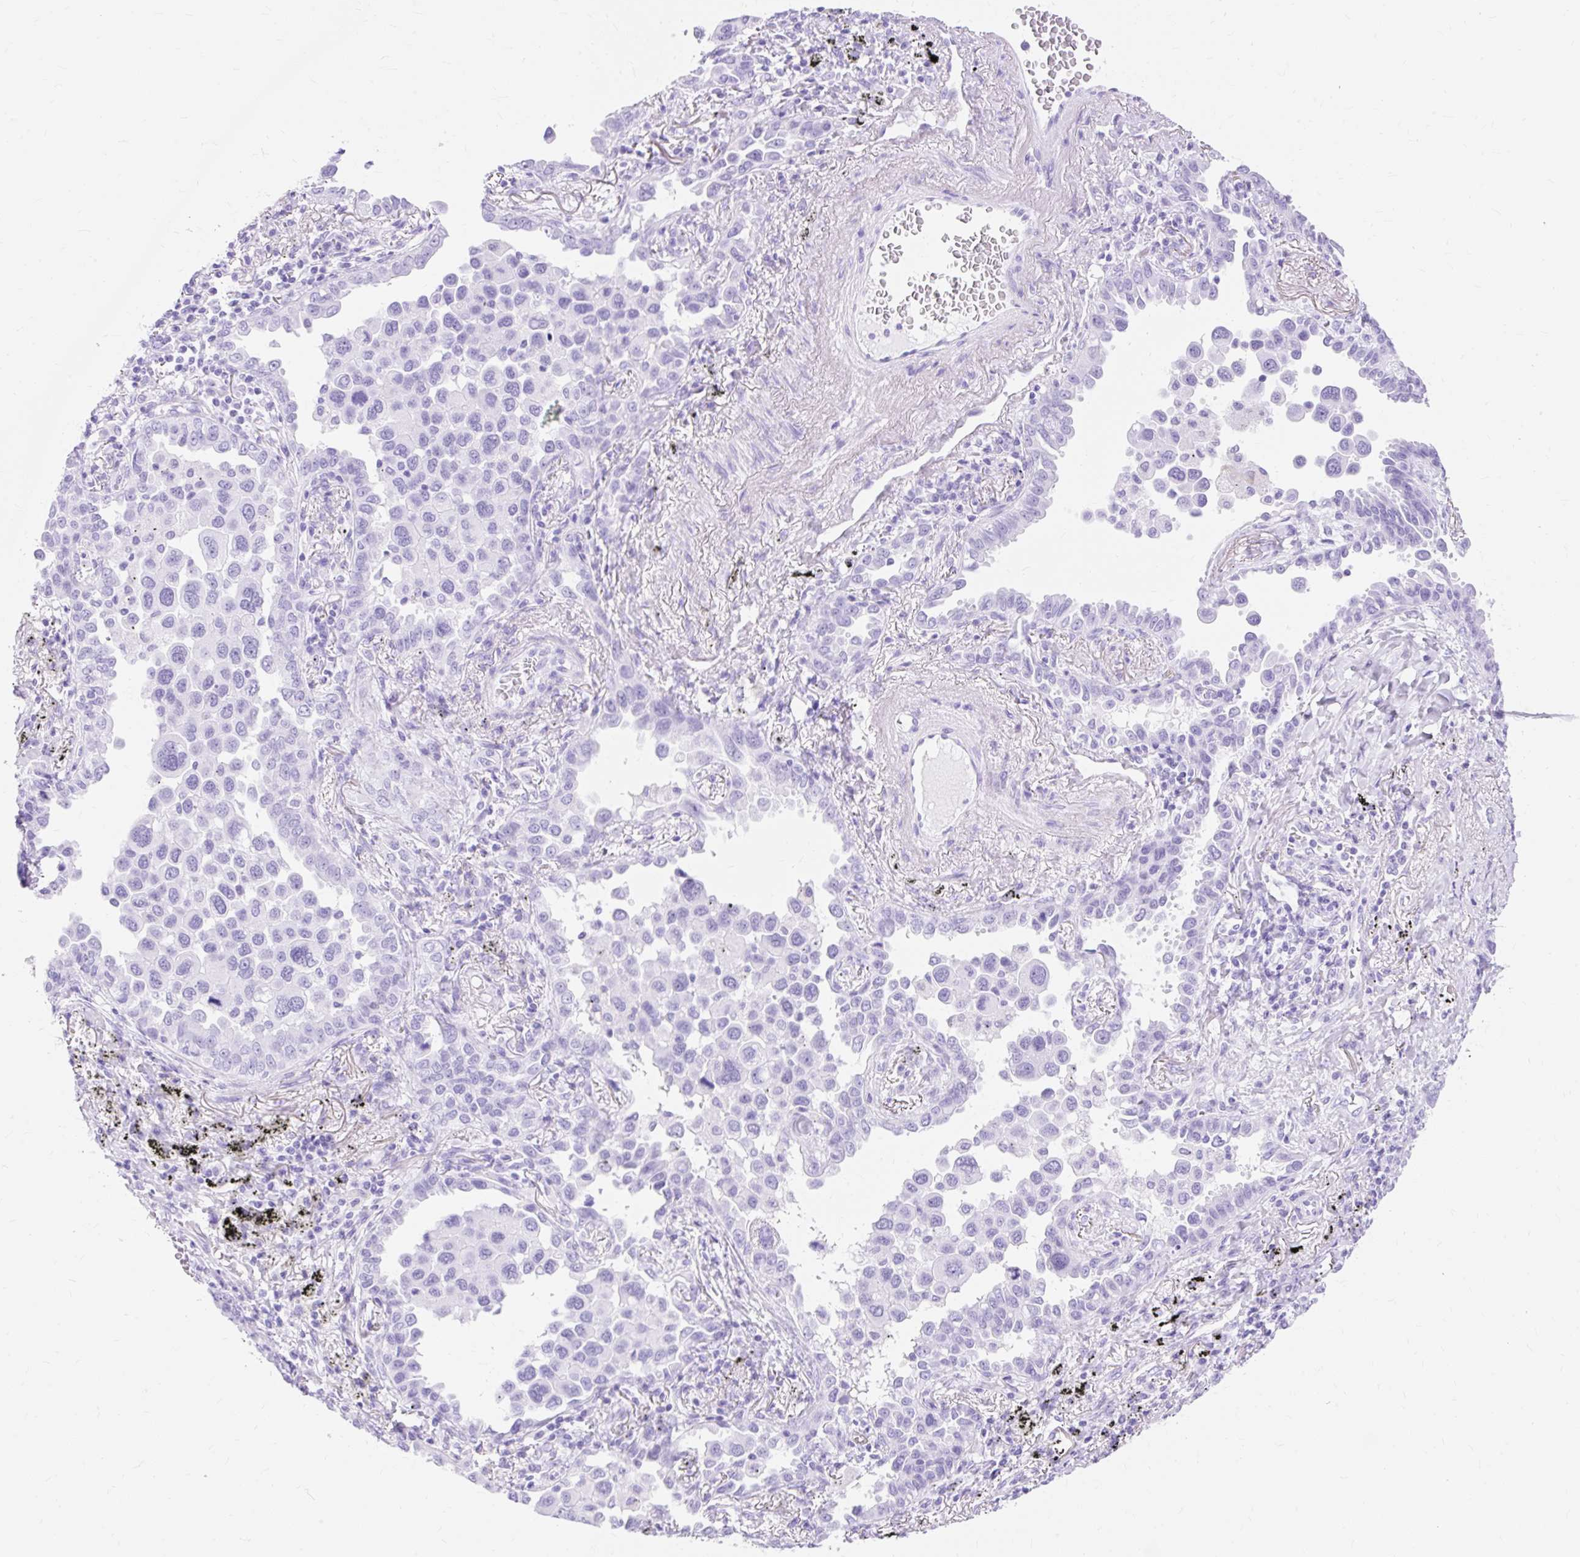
{"staining": {"intensity": "negative", "quantity": "none", "location": "none"}, "tissue": "lung cancer", "cell_type": "Tumor cells", "image_type": "cancer", "snomed": [{"axis": "morphology", "description": "Adenocarcinoma, NOS"}, {"axis": "topography", "description": "Lung"}], "caption": "Lung cancer was stained to show a protein in brown. There is no significant expression in tumor cells.", "gene": "MBP", "patient": {"sex": "male", "age": 67}}